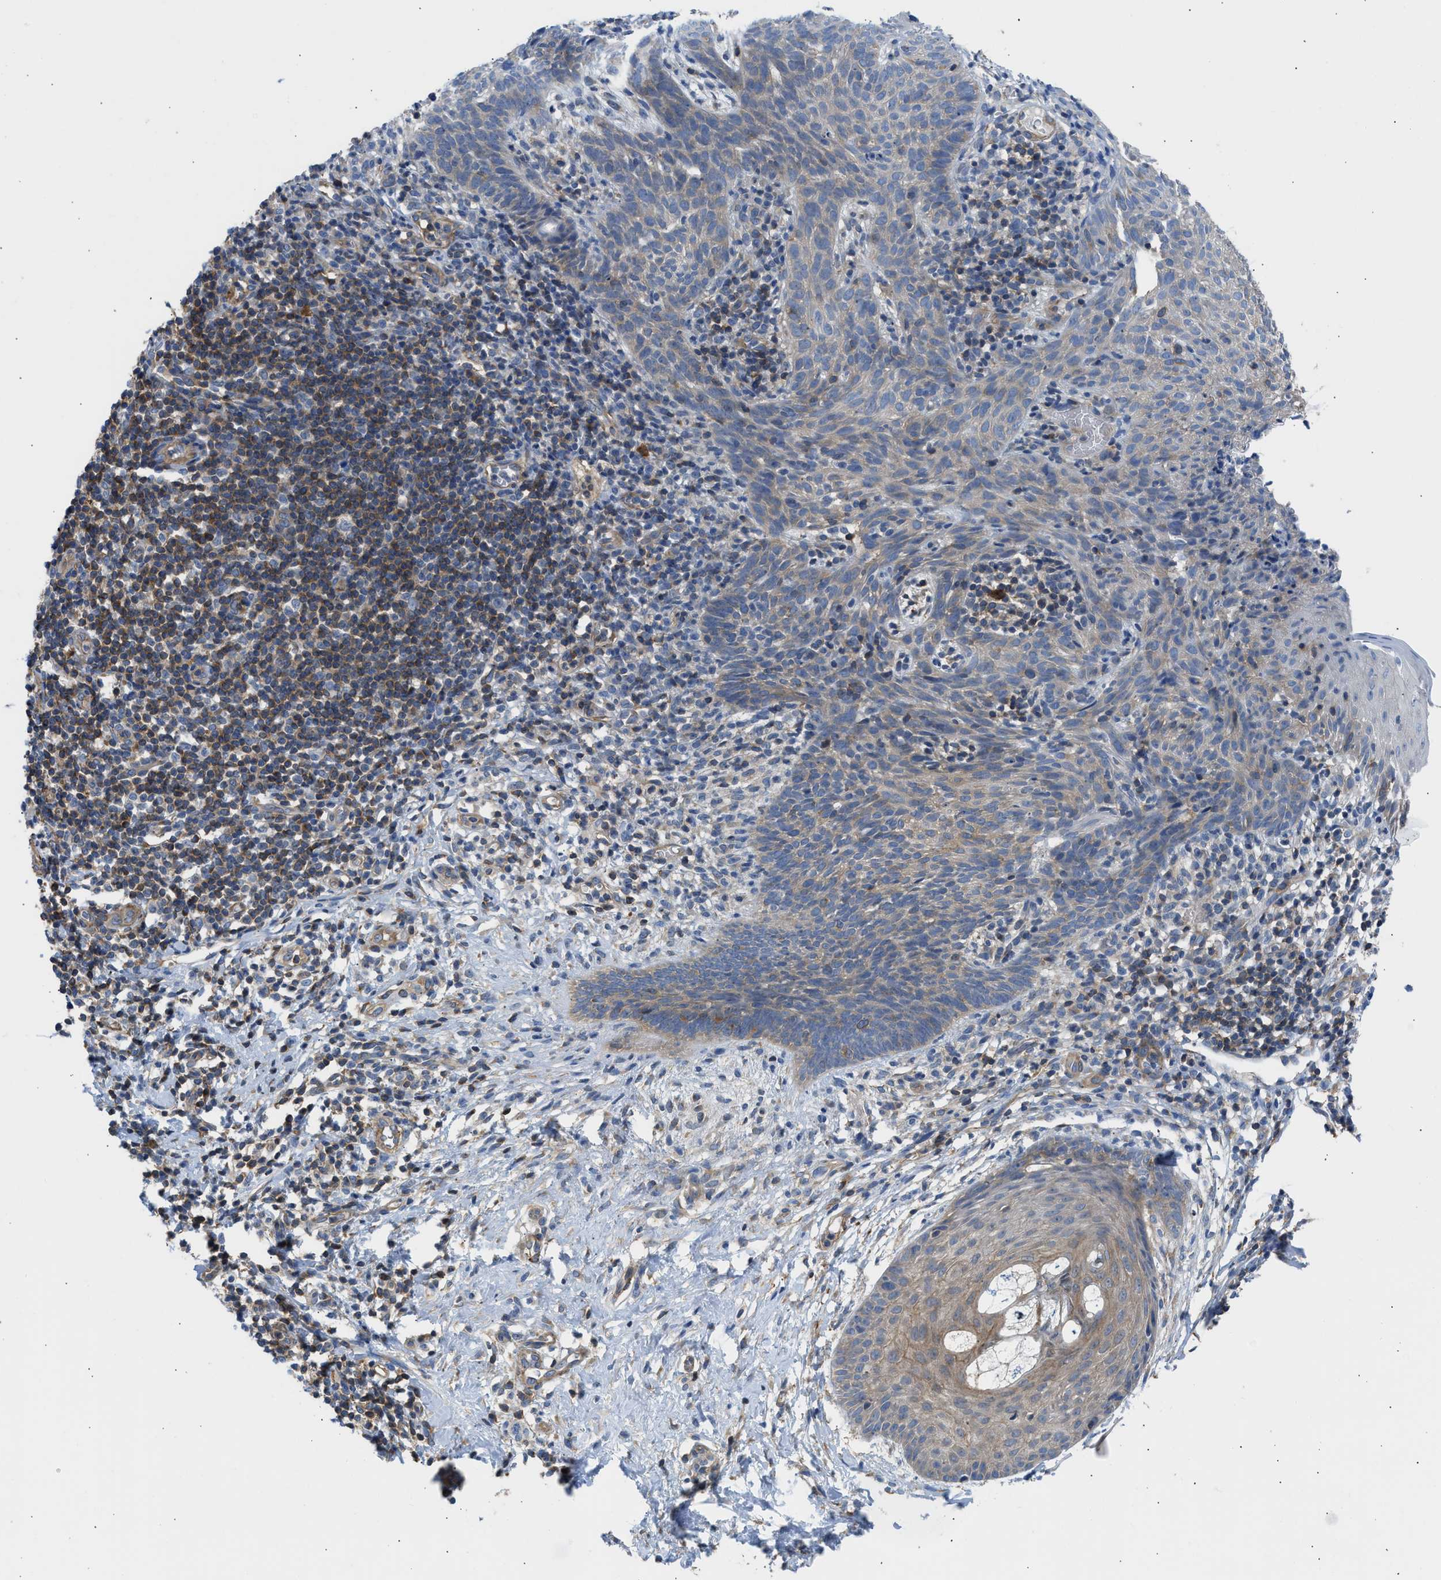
{"staining": {"intensity": "weak", "quantity": "25%-75%", "location": "cytoplasmic/membranous"}, "tissue": "skin cancer", "cell_type": "Tumor cells", "image_type": "cancer", "snomed": [{"axis": "morphology", "description": "Basal cell carcinoma"}, {"axis": "topography", "description": "Skin"}], "caption": "A micrograph of skin cancer stained for a protein displays weak cytoplasmic/membranous brown staining in tumor cells. The protein is stained brown, and the nuclei are stained in blue (DAB IHC with brightfield microscopy, high magnification).", "gene": "CHKB", "patient": {"sex": "male", "age": 60}}